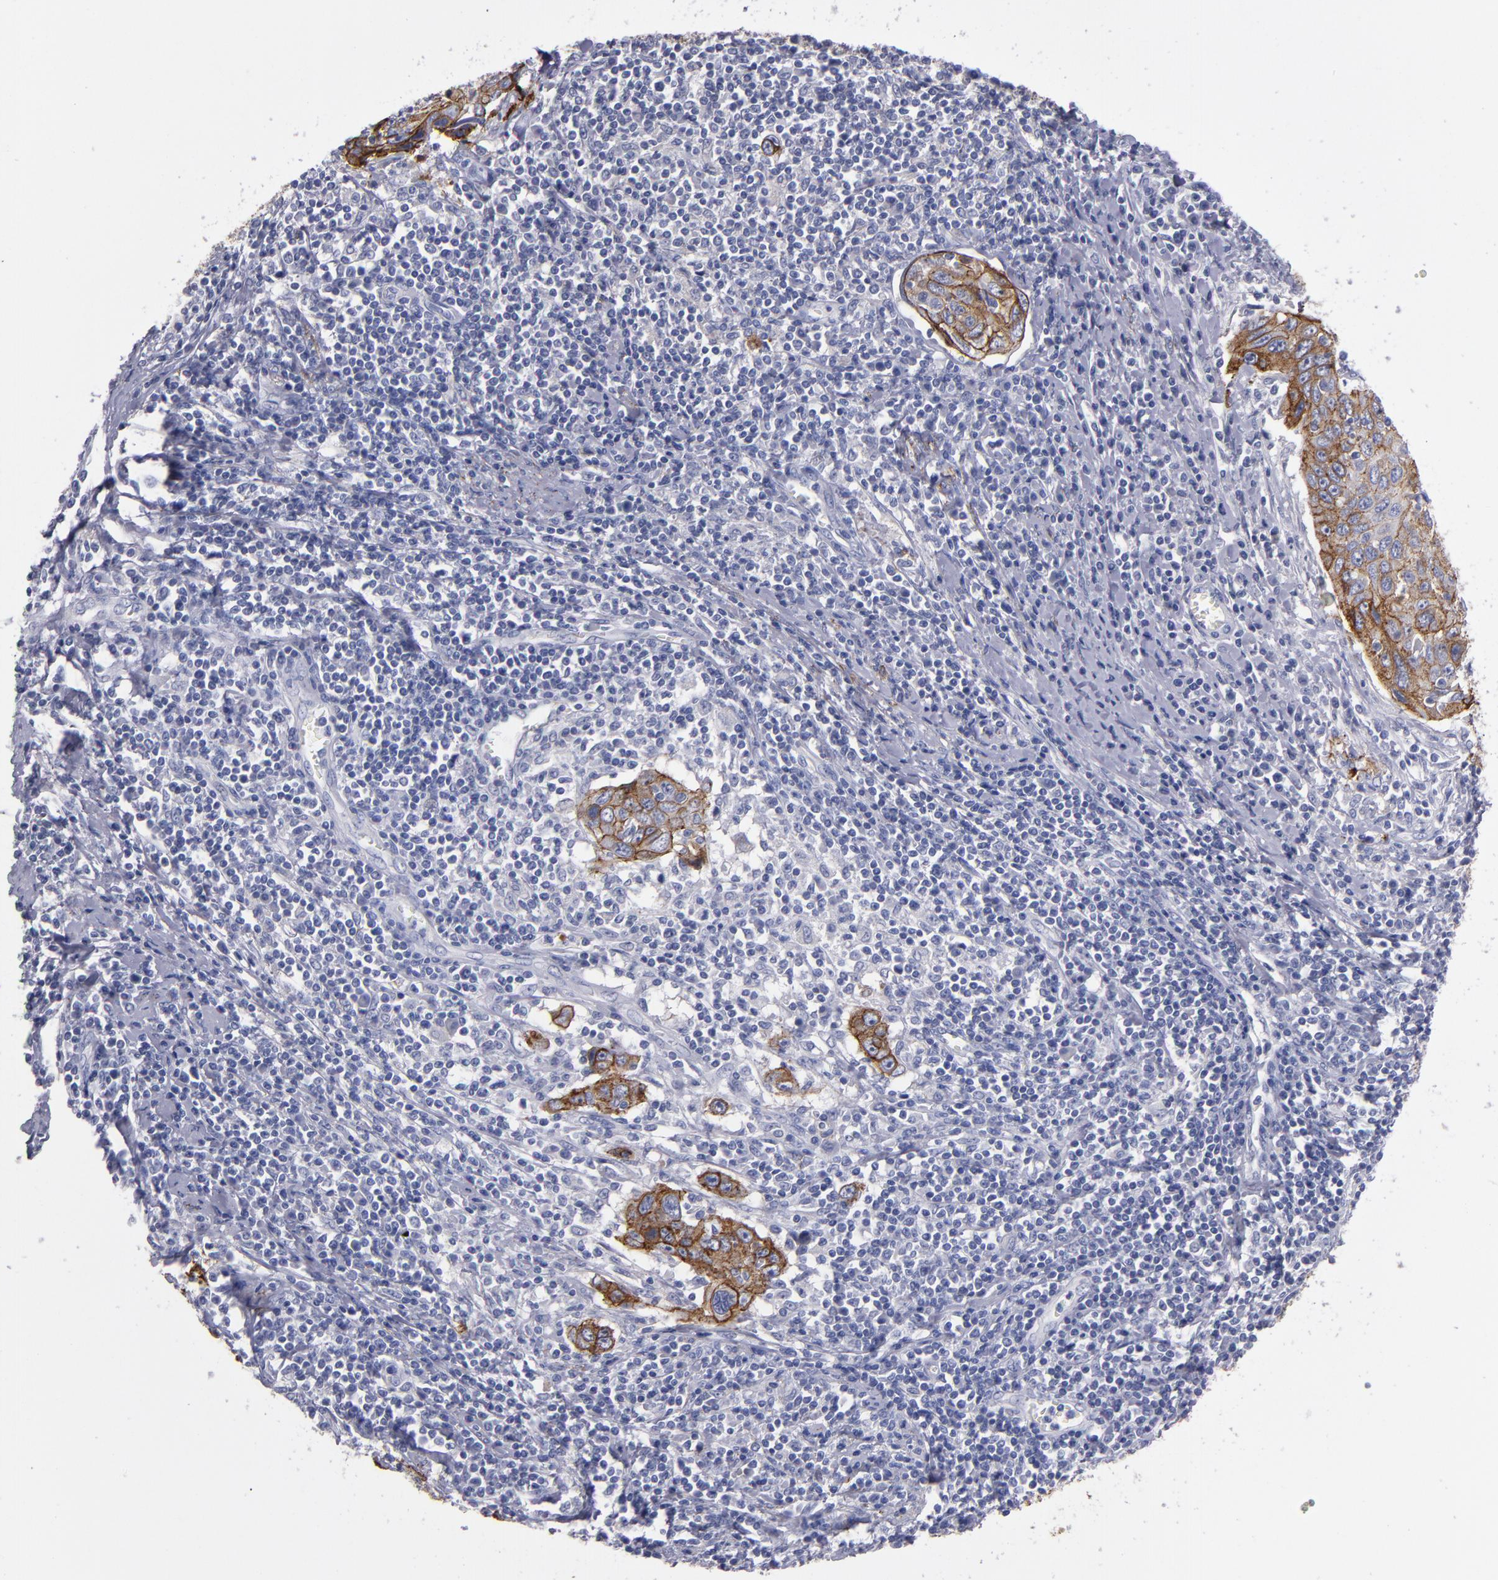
{"staining": {"intensity": "strong", "quantity": ">75%", "location": "cytoplasmic/membranous"}, "tissue": "cervical cancer", "cell_type": "Tumor cells", "image_type": "cancer", "snomed": [{"axis": "morphology", "description": "Squamous cell carcinoma, NOS"}, {"axis": "topography", "description": "Cervix"}], "caption": "Strong cytoplasmic/membranous expression is present in about >75% of tumor cells in cervical cancer (squamous cell carcinoma).", "gene": "CDH3", "patient": {"sex": "female", "age": 53}}